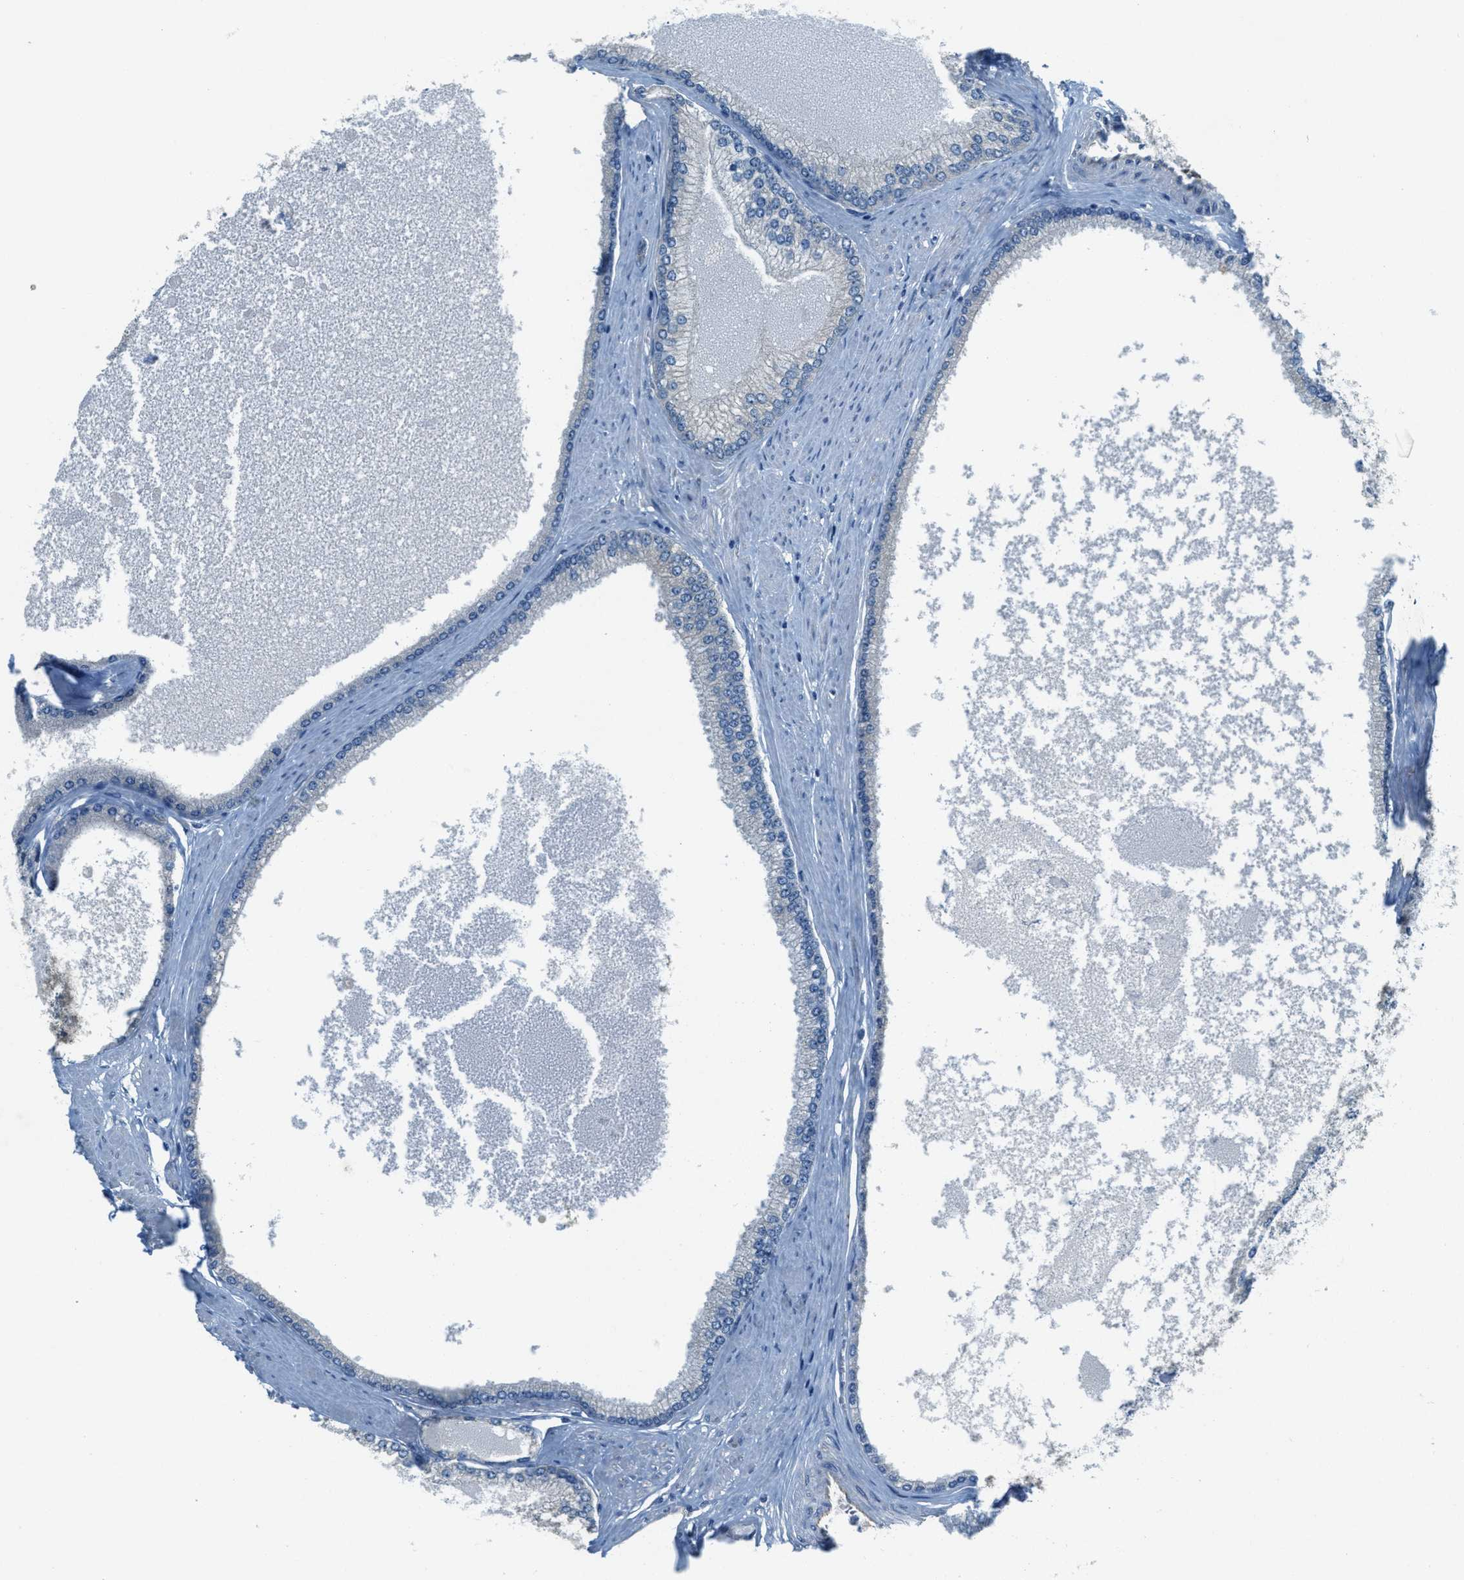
{"staining": {"intensity": "negative", "quantity": "none", "location": "none"}, "tissue": "prostate cancer", "cell_type": "Tumor cells", "image_type": "cancer", "snomed": [{"axis": "morphology", "description": "Adenocarcinoma, High grade"}, {"axis": "topography", "description": "Prostate"}], "caption": "Adenocarcinoma (high-grade) (prostate) was stained to show a protein in brown. There is no significant positivity in tumor cells.", "gene": "JCAD", "patient": {"sex": "male", "age": 61}}